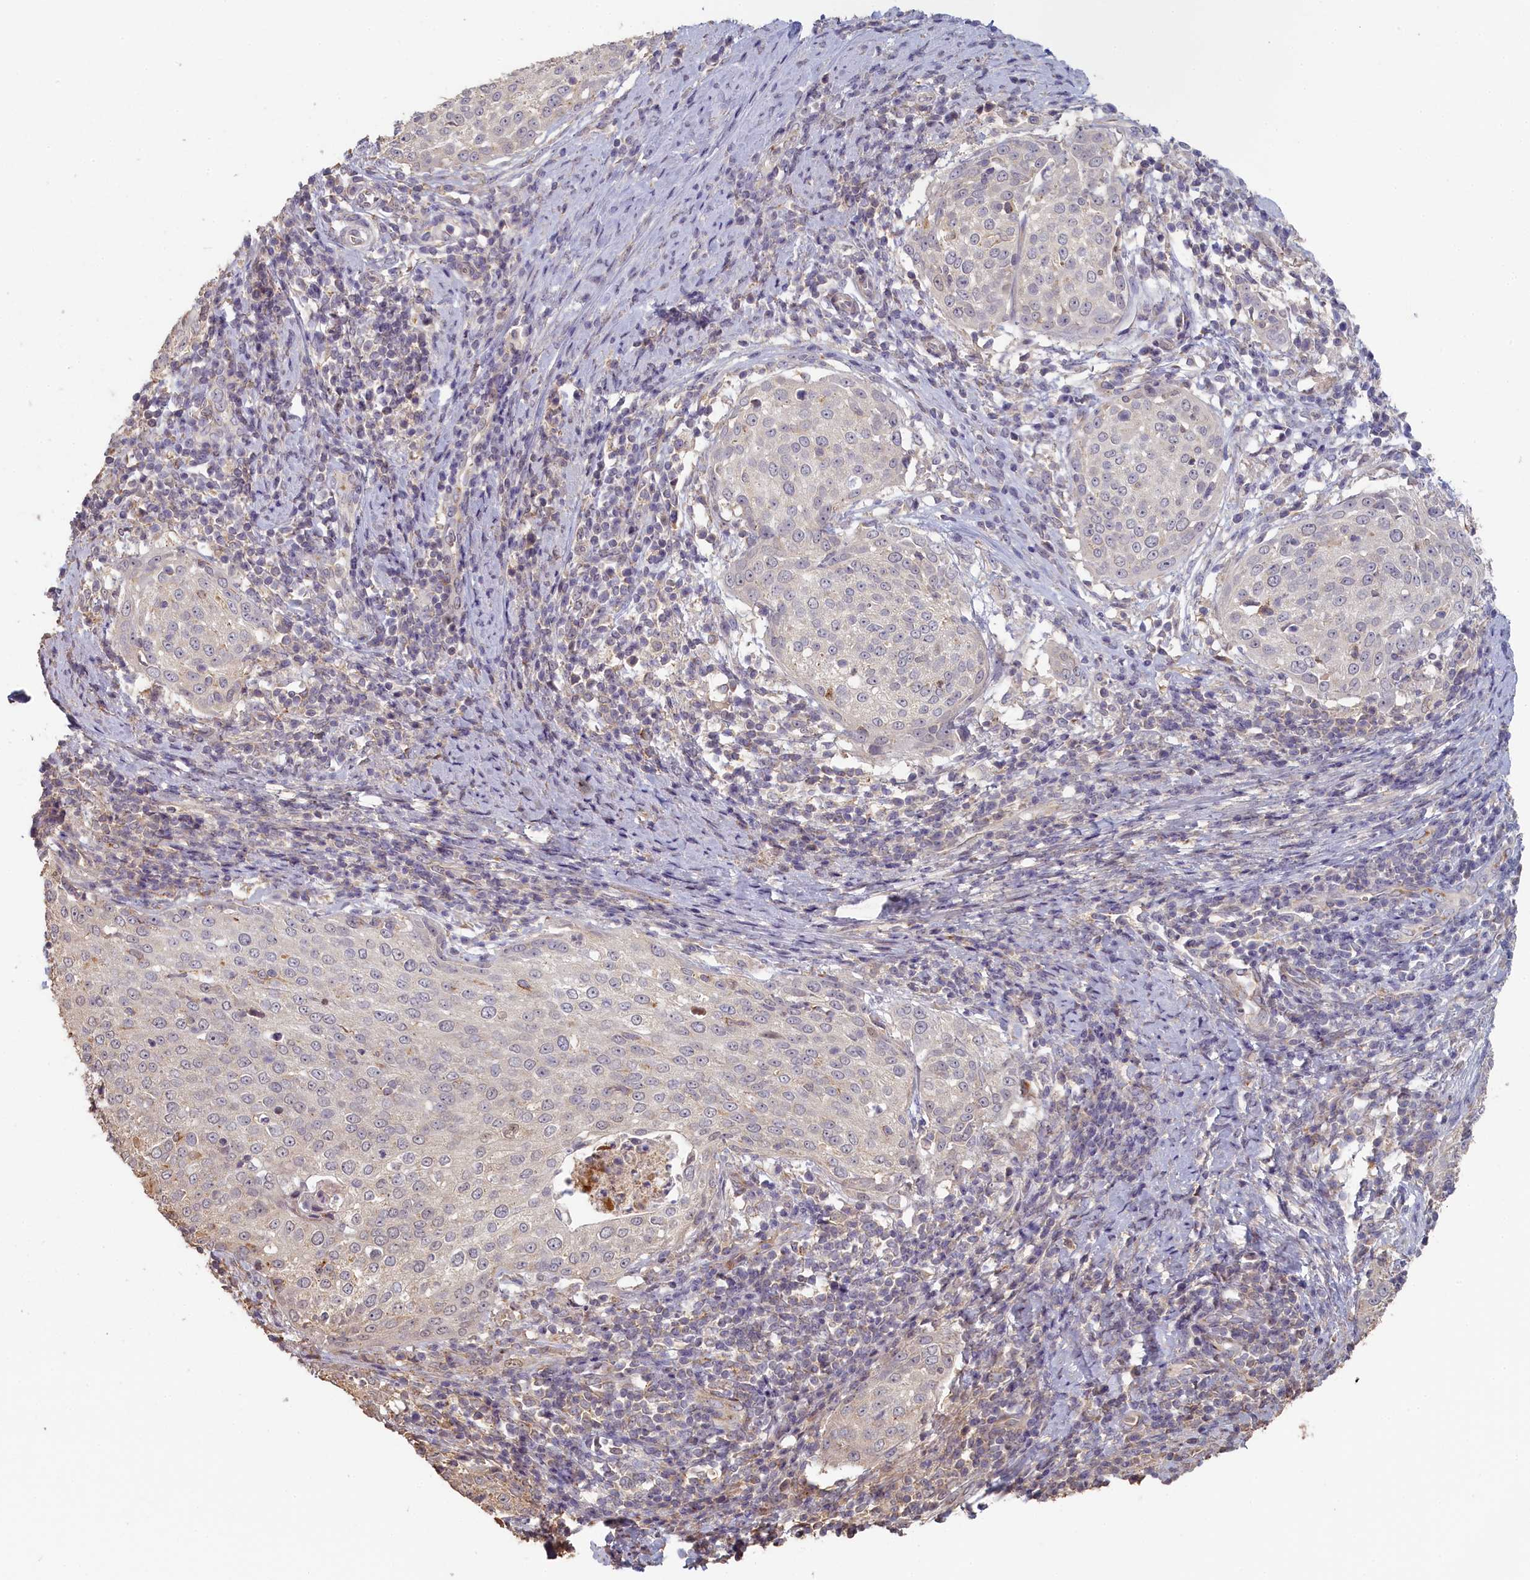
{"staining": {"intensity": "negative", "quantity": "none", "location": "none"}, "tissue": "cervical cancer", "cell_type": "Tumor cells", "image_type": "cancer", "snomed": [{"axis": "morphology", "description": "Squamous cell carcinoma, NOS"}, {"axis": "topography", "description": "Cervix"}], "caption": "DAB immunohistochemical staining of human cervical squamous cell carcinoma reveals no significant positivity in tumor cells. (Brightfield microscopy of DAB (3,3'-diaminobenzidine) immunohistochemistry at high magnification).", "gene": "STX16", "patient": {"sex": "female", "age": 57}}